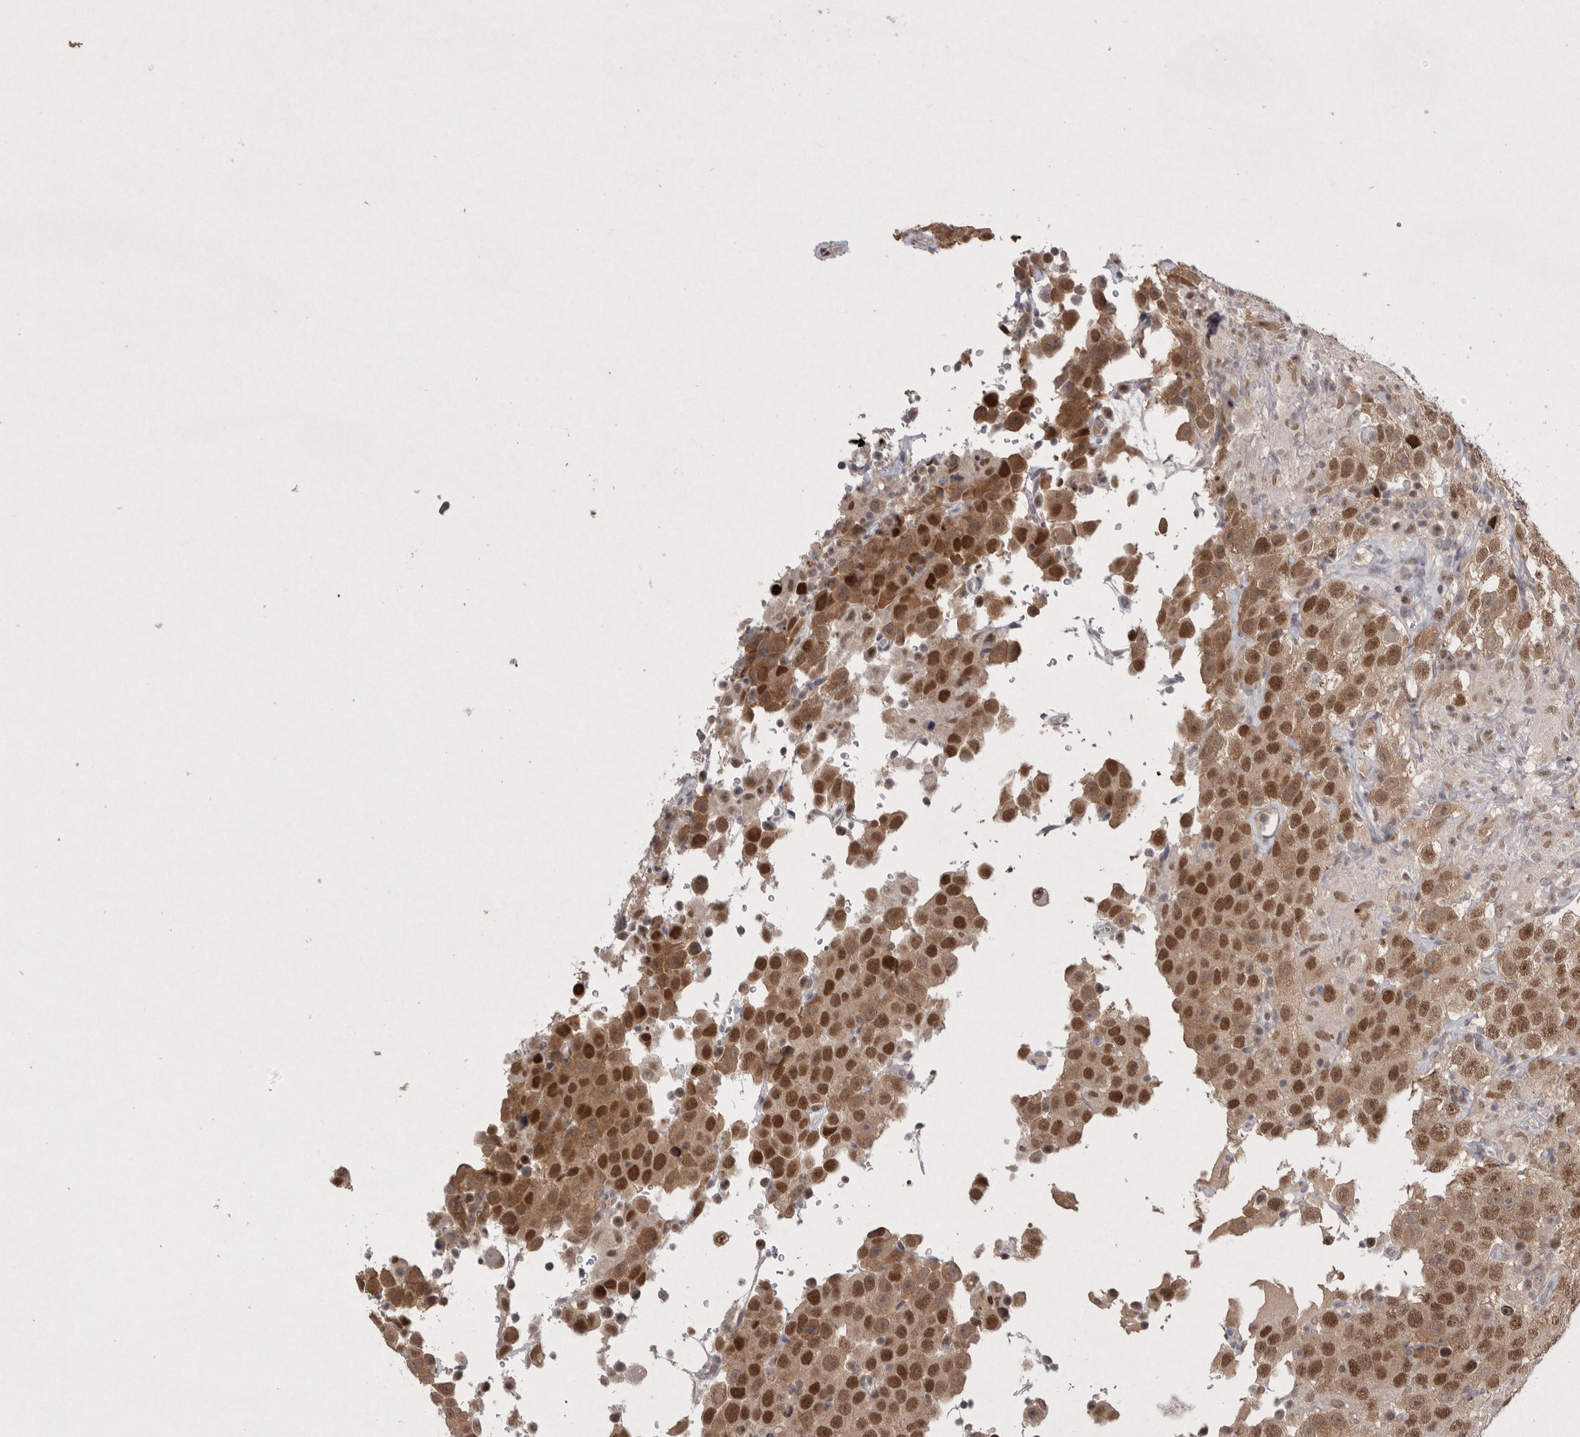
{"staining": {"intensity": "strong", "quantity": ">75%", "location": "cytoplasmic/membranous,nuclear"}, "tissue": "testis cancer", "cell_type": "Tumor cells", "image_type": "cancer", "snomed": [{"axis": "morphology", "description": "Seminoma, NOS"}, {"axis": "topography", "description": "Testis"}], "caption": "Testis cancer stained with a protein marker reveals strong staining in tumor cells.", "gene": "HUS1", "patient": {"sex": "male", "age": 41}}